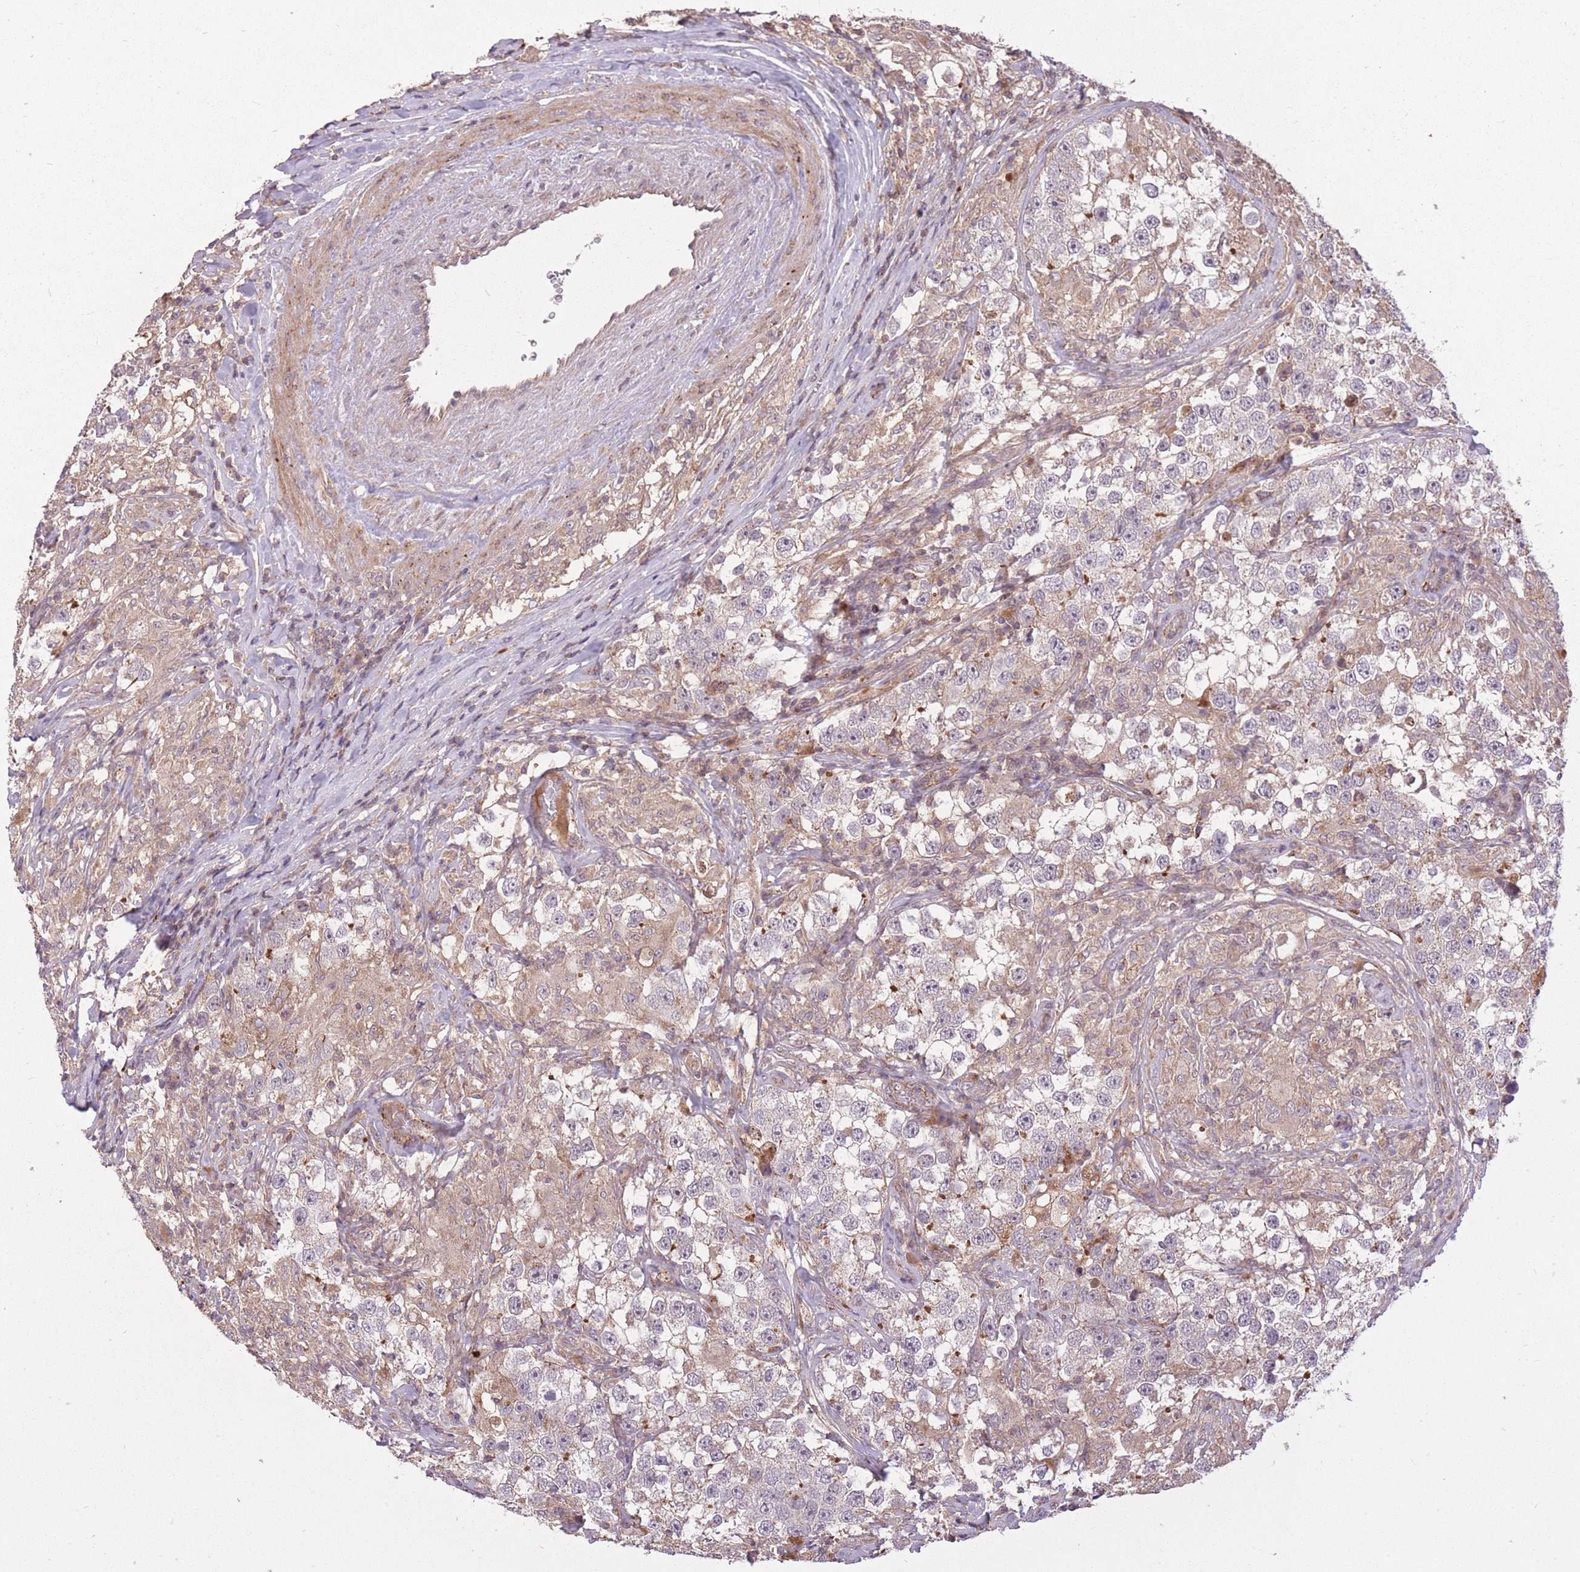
{"staining": {"intensity": "negative", "quantity": "none", "location": "none"}, "tissue": "testis cancer", "cell_type": "Tumor cells", "image_type": "cancer", "snomed": [{"axis": "morphology", "description": "Seminoma, NOS"}, {"axis": "topography", "description": "Testis"}], "caption": "Protein analysis of seminoma (testis) displays no significant positivity in tumor cells.", "gene": "POLR3F", "patient": {"sex": "male", "age": 46}}